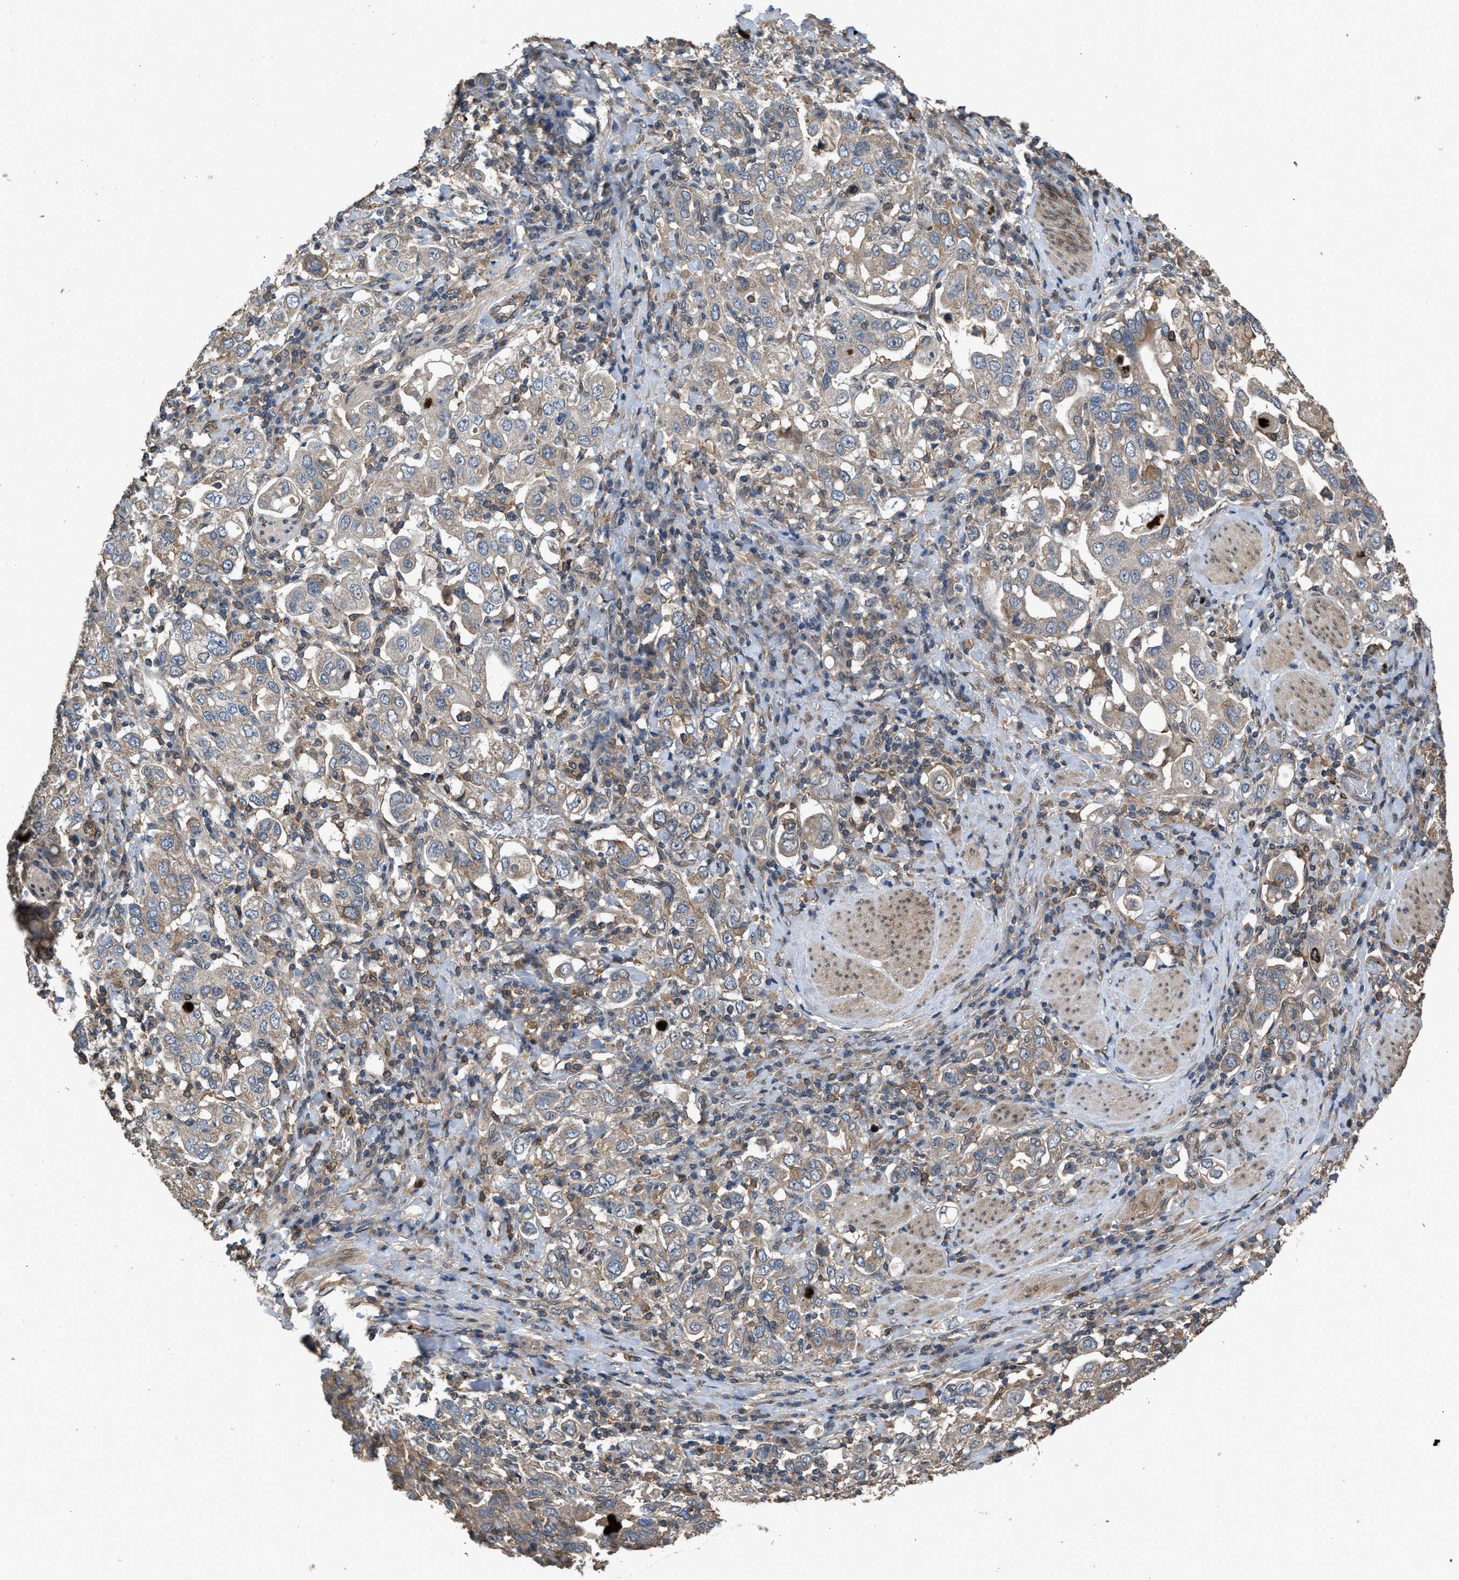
{"staining": {"intensity": "weak", "quantity": "25%-75%", "location": "cytoplasmic/membranous"}, "tissue": "stomach cancer", "cell_type": "Tumor cells", "image_type": "cancer", "snomed": [{"axis": "morphology", "description": "Adenocarcinoma, NOS"}, {"axis": "topography", "description": "Stomach, upper"}], "caption": "The image shows staining of stomach cancer, revealing weak cytoplasmic/membranous protein expression (brown color) within tumor cells. (DAB IHC, brown staining for protein, blue staining for nuclei).", "gene": "UTRN", "patient": {"sex": "male", "age": 62}}